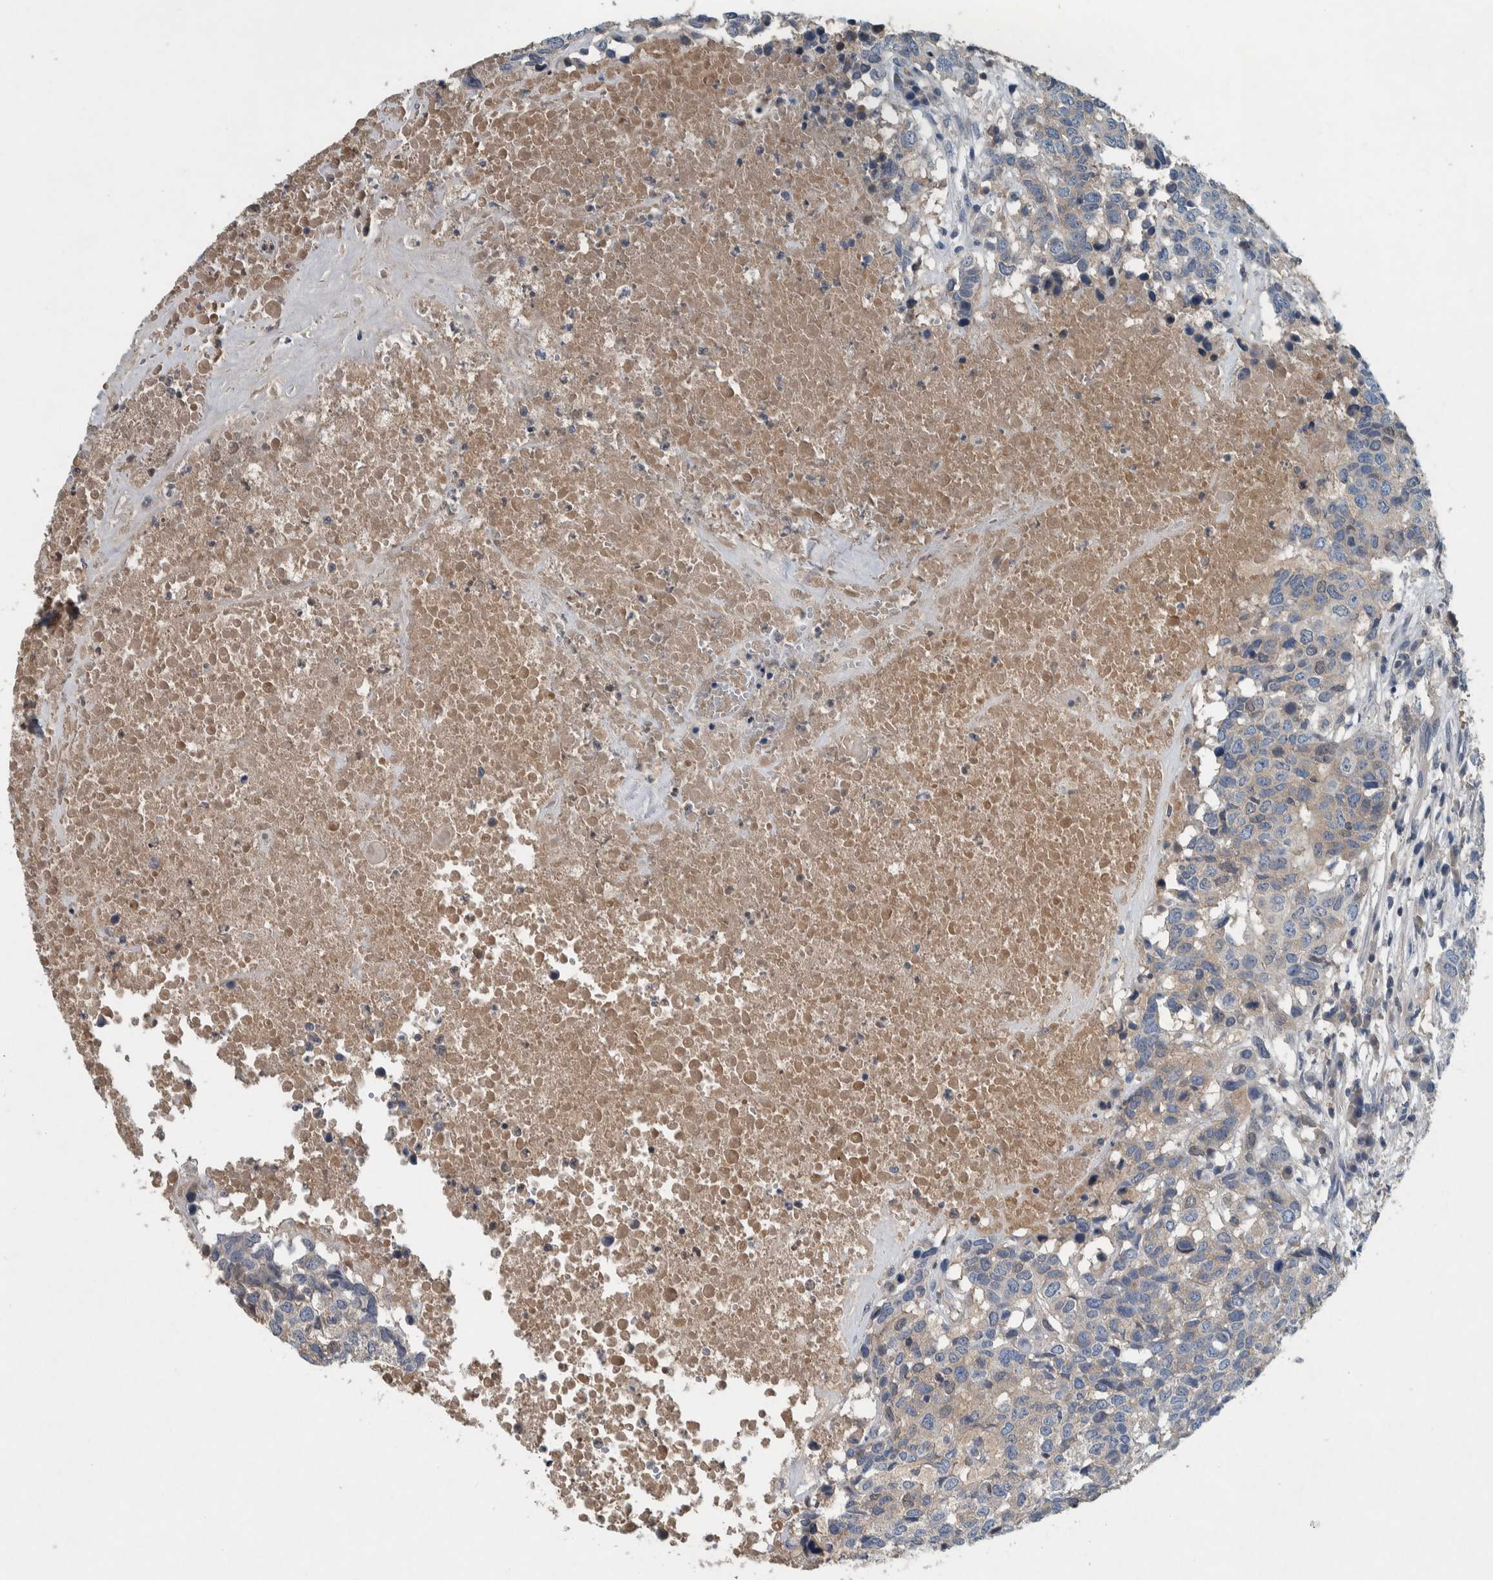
{"staining": {"intensity": "weak", "quantity": "25%-75%", "location": "cytoplasmic/membranous"}, "tissue": "head and neck cancer", "cell_type": "Tumor cells", "image_type": "cancer", "snomed": [{"axis": "morphology", "description": "Squamous cell carcinoma, NOS"}, {"axis": "topography", "description": "Head-Neck"}], "caption": "Immunohistochemical staining of squamous cell carcinoma (head and neck) shows weak cytoplasmic/membranous protein staining in approximately 25%-75% of tumor cells.", "gene": "SERPINC1", "patient": {"sex": "male", "age": 66}}